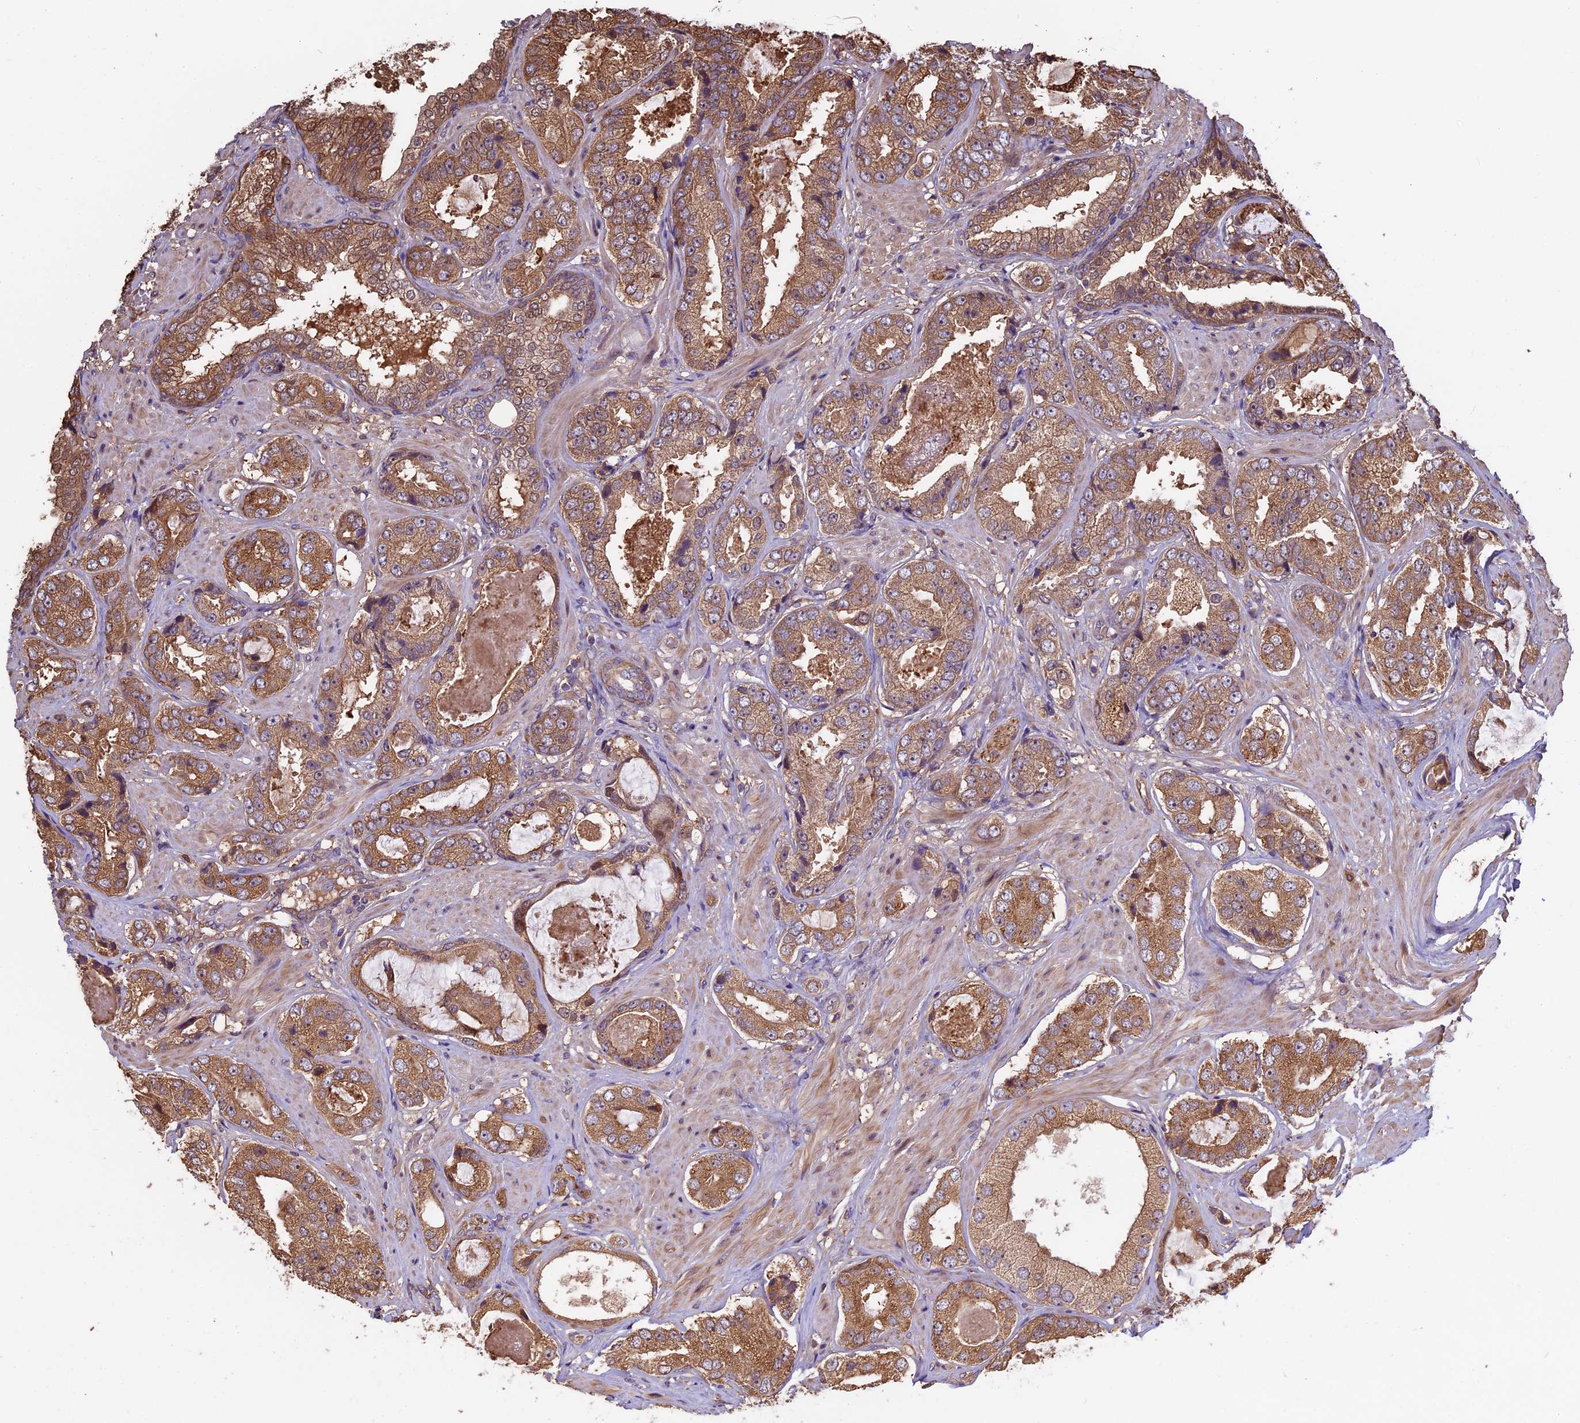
{"staining": {"intensity": "moderate", "quantity": ">75%", "location": "cytoplasmic/membranous"}, "tissue": "prostate cancer", "cell_type": "Tumor cells", "image_type": "cancer", "snomed": [{"axis": "morphology", "description": "Adenocarcinoma, High grade"}, {"axis": "topography", "description": "Prostate"}], "caption": "Prostate adenocarcinoma (high-grade) stained for a protein (brown) demonstrates moderate cytoplasmic/membranous positive positivity in approximately >75% of tumor cells.", "gene": "VWA3A", "patient": {"sex": "male", "age": 59}}